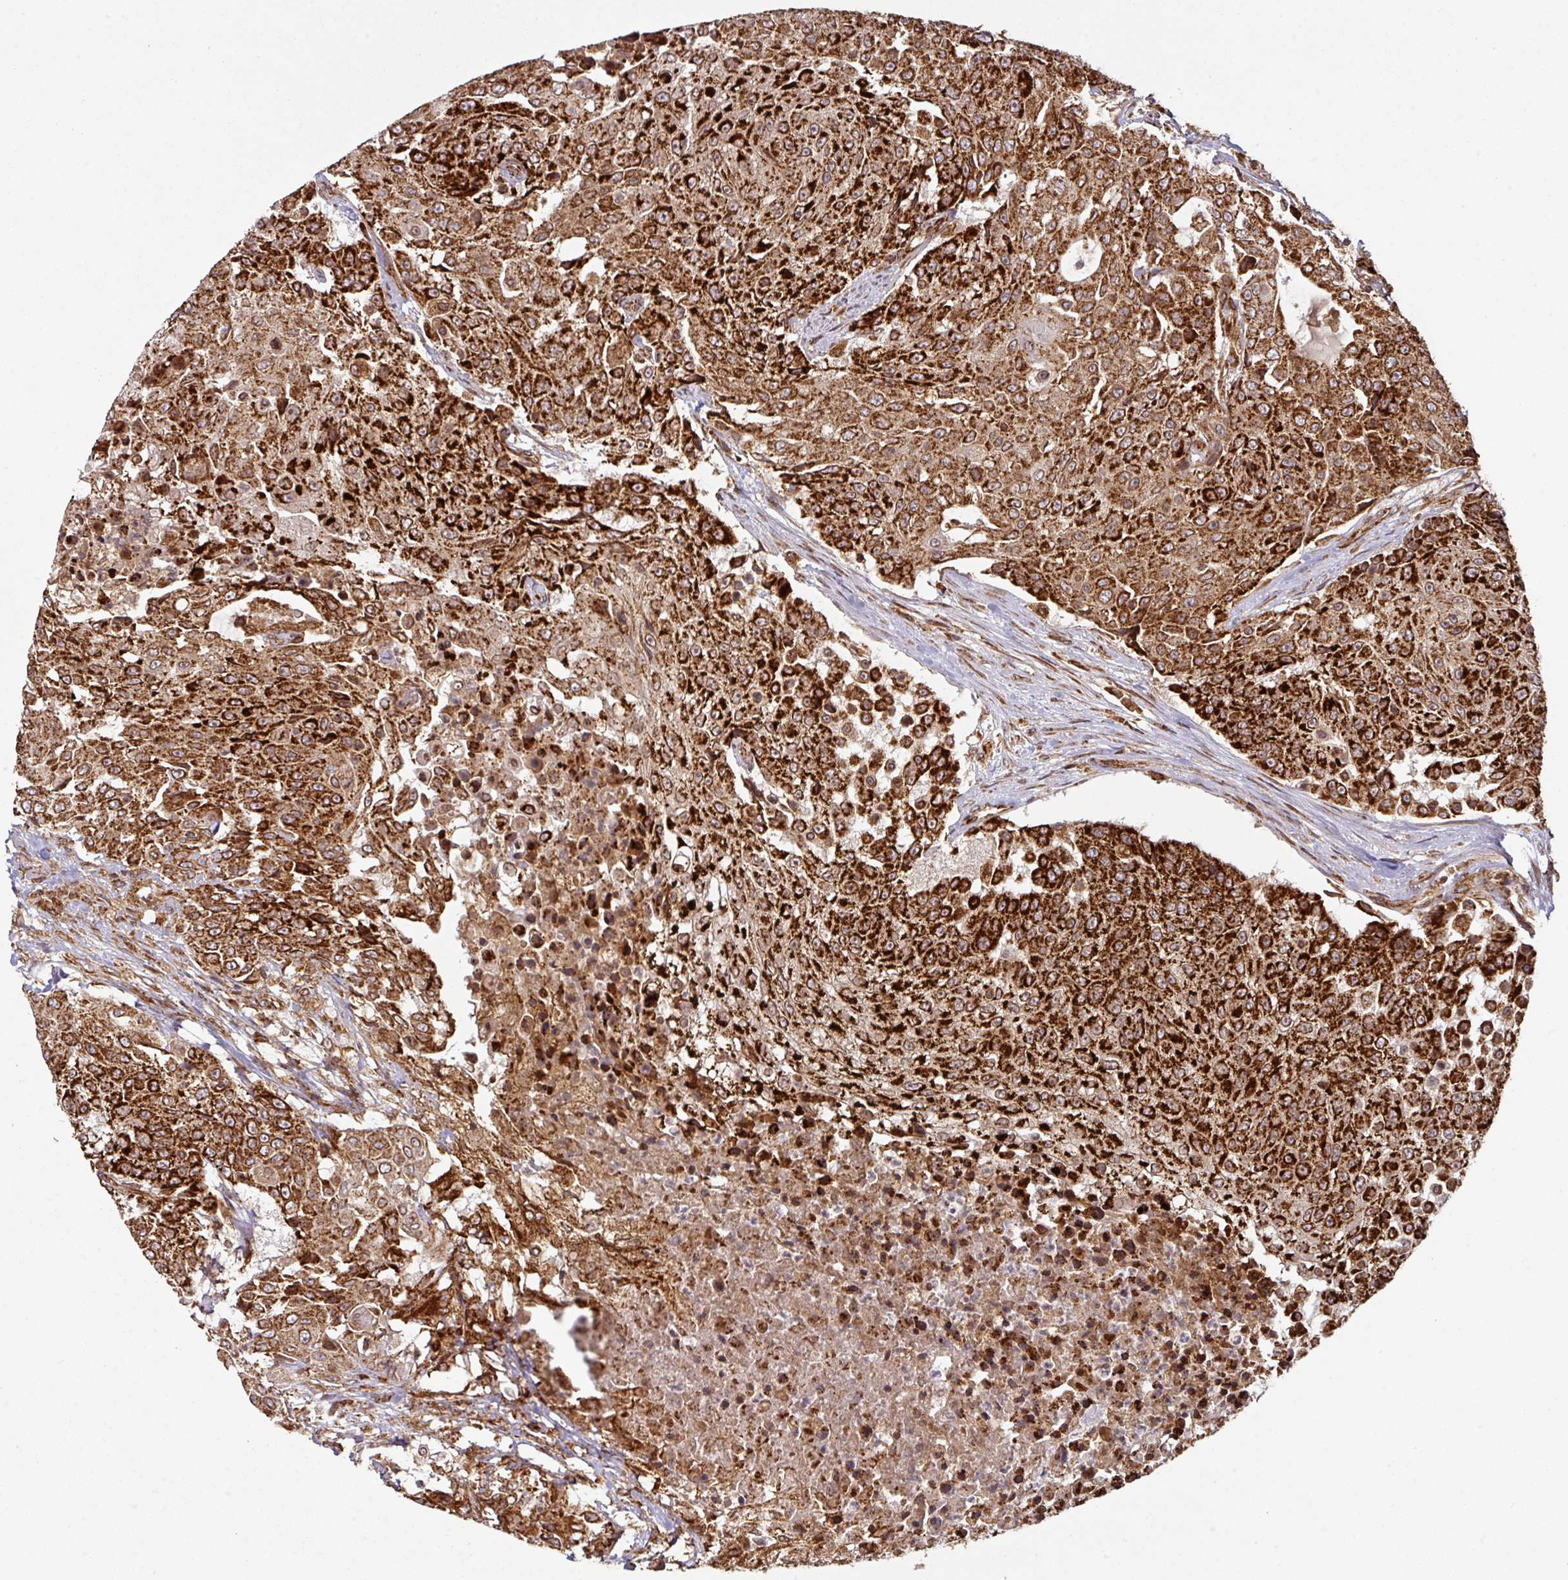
{"staining": {"intensity": "strong", "quantity": ">75%", "location": "cytoplasmic/membranous"}, "tissue": "urothelial cancer", "cell_type": "Tumor cells", "image_type": "cancer", "snomed": [{"axis": "morphology", "description": "Urothelial carcinoma, High grade"}, {"axis": "topography", "description": "Urinary bladder"}], "caption": "A high-resolution micrograph shows immunohistochemistry staining of urothelial cancer, which shows strong cytoplasmic/membranous positivity in about >75% of tumor cells.", "gene": "TRAP1", "patient": {"sex": "female", "age": 63}}